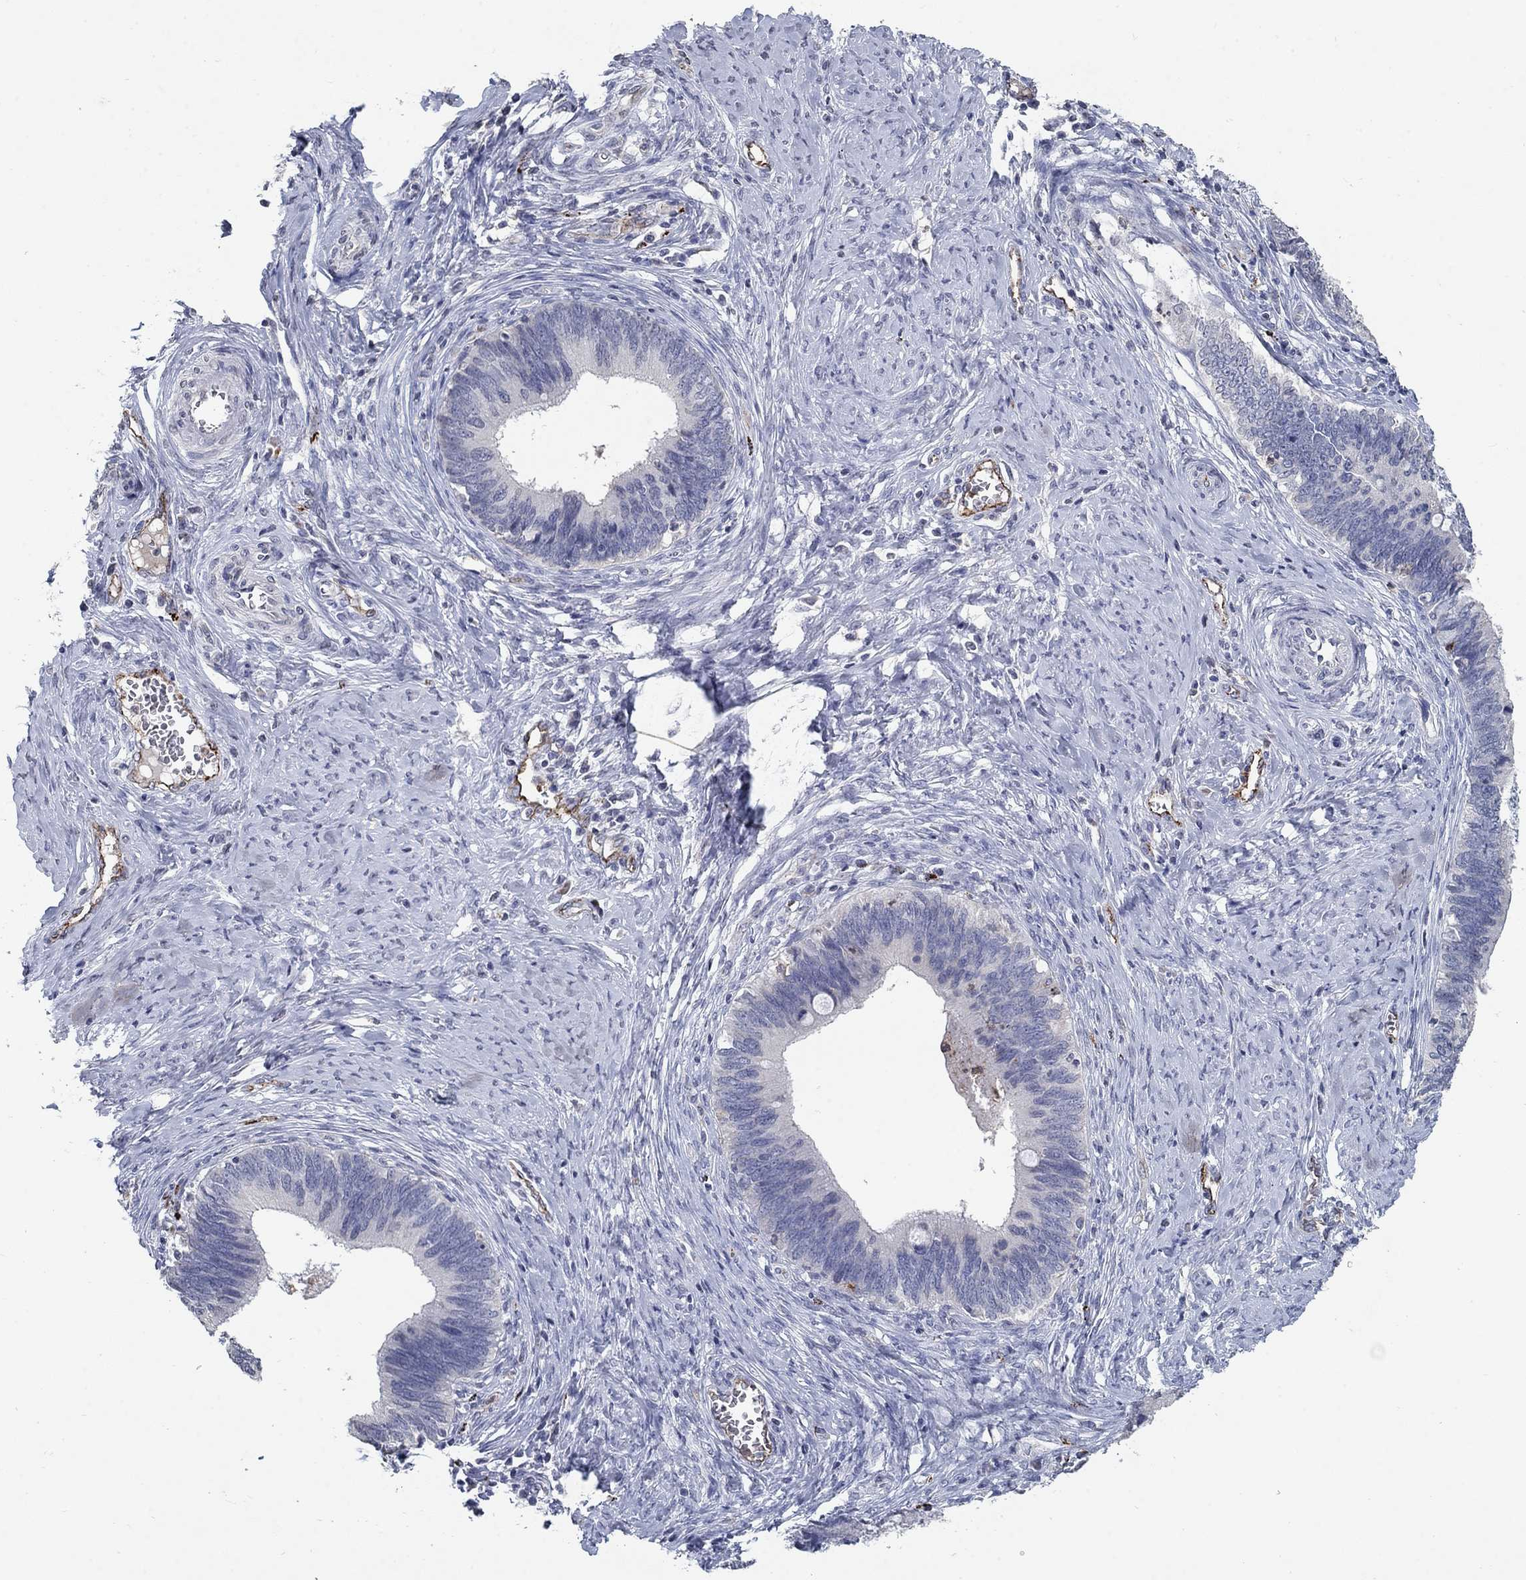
{"staining": {"intensity": "negative", "quantity": "none", "location": "none"}, "tissue": "cervical cancer", "cell_type": "Tumor cells", "image_type": "cancer", "snomed": [{"axis": "morphology", "description": "Adenocarcinoma, NOS"}, {"axis": "topography", "description": "Cervix"}], "caption": "This is an IHC photomicrograph of human cervical cancer (adenocarcinoma). There is no expression in tumor cells.", "gene": "TINAG", "patient": {"sex": "female", "age": 42}}